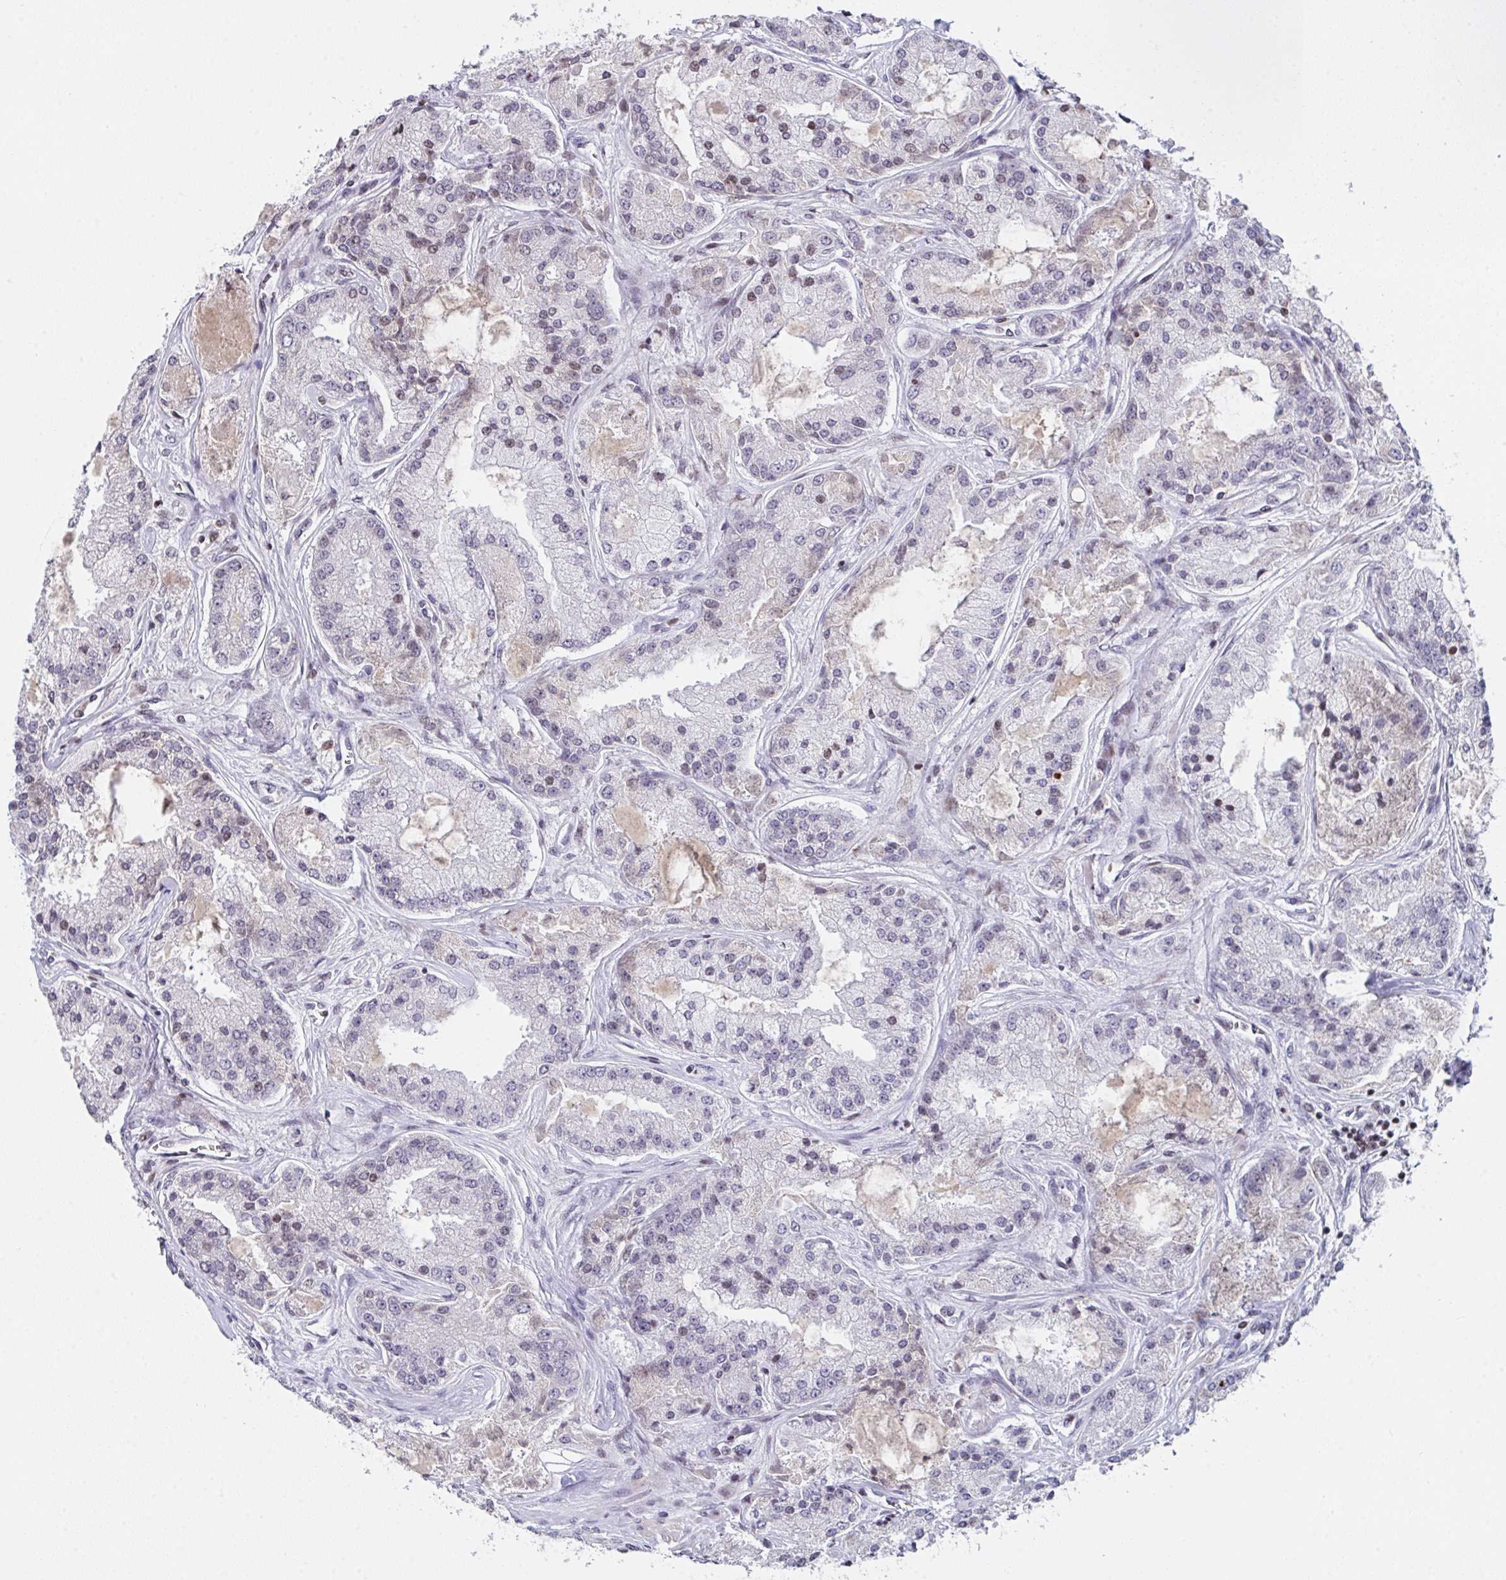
{"staining": {"intensity": "negative", "quantity": "none", "location": "none"}, "tissue": "prostate cancer", "cell_type": "Tumor cells", "image_type": "cancer", "snomed": [{"axis": "morphology", "description": "Adenocarcinoma, High grade"}, {"axis": "topography", "description": "Prostate"}], "caption": "Immunohistochemistry of human adenocarcinoma (high-grade) (prostate) displays no expression in tumor cells.", "gene": "PCDHB8", "patient": {"sex": "male", "age": 67}}